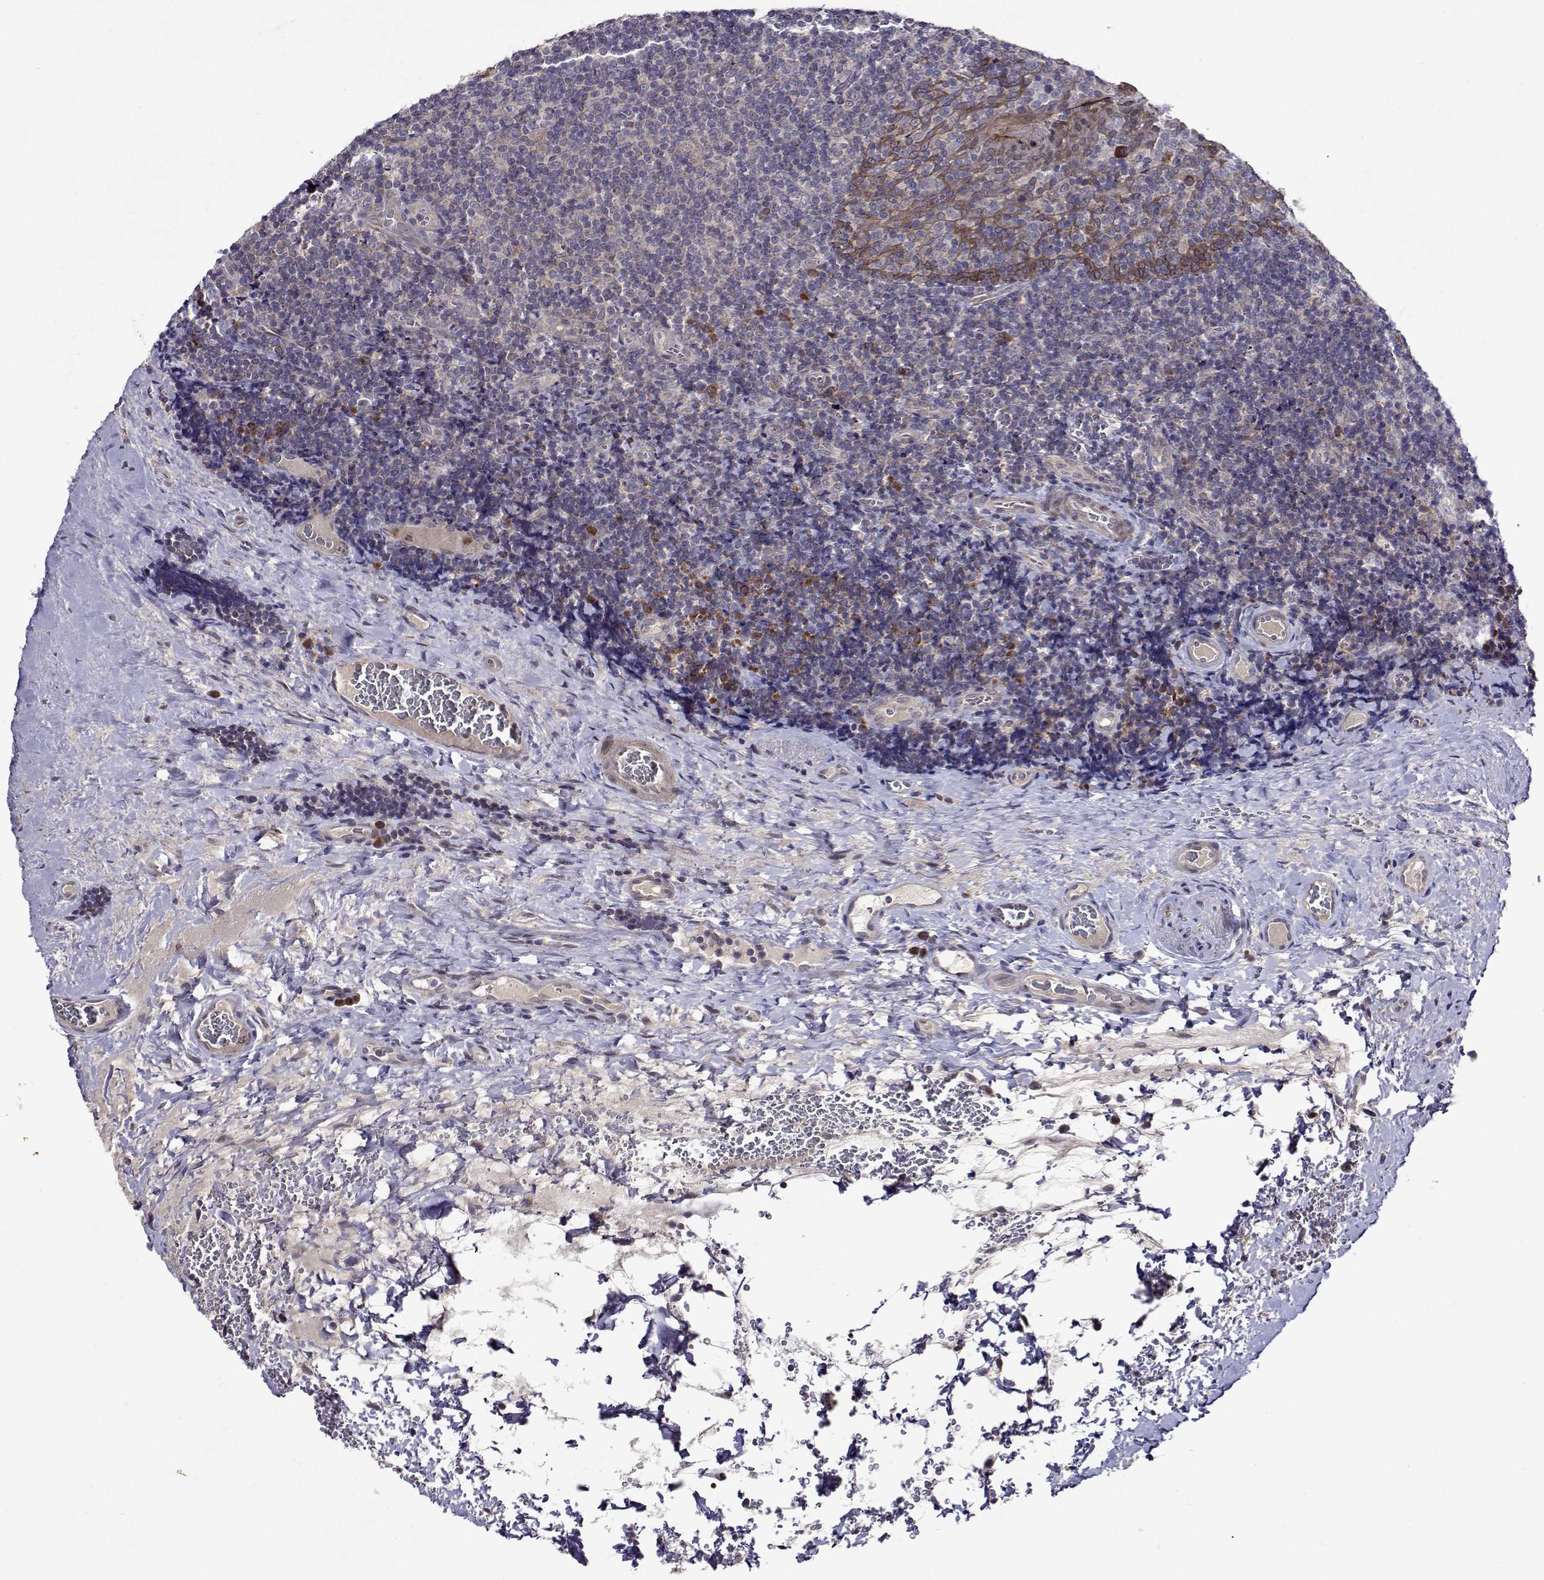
{"staining": {"intensity": "strong", "quantity": "<25%", "location": "cytoplasmic/membranous"}, "tissue": "tonsil", "cell_type": "Germinal center cells", "image_type": "normal", "snomed": [{"axis": "morphology", "description": "Normal tissue, NOS"}, {"axis": "morphology", "description": "Inflammation, NOS"}, {"axis": "topography", "description": "Tonsil"}], "caption": "IHC image of unremarkable tonsil stained for a protein (brown), which shows medium levels of strong cytoplasmic/membranous expression in about <25% of germinal center cells.", "gene": "TARBP2", "patient": {"sex": "female", "age": 31}}